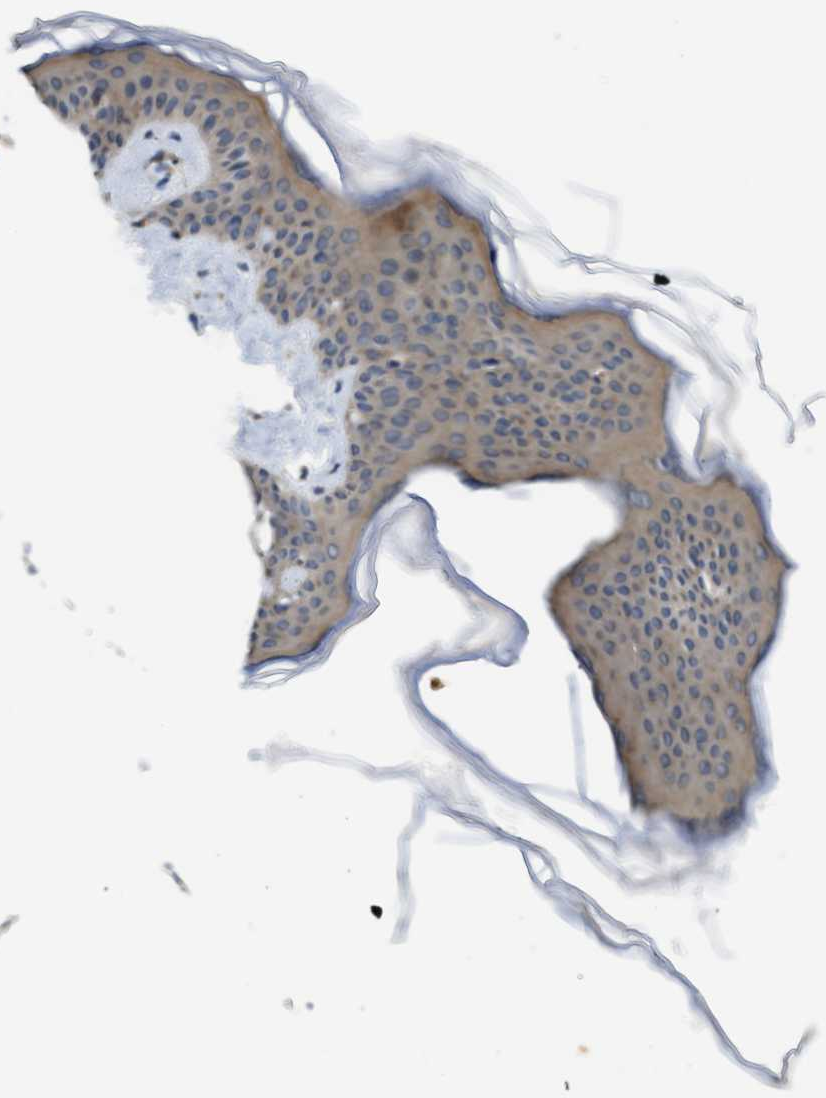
{"staining": {"intensity": "moderate", "quantity": ">75%", "location": "cytoplasmic/membranous"}, "tissue": "skin", "cell_type": "Fibroblasts", "image_type": "normal", "snomed": [{"axis": "morphology", "description": "Normal tissue, NOS"}, {"axis": "topography", "description": "Skin"}], "caption": "Approximately >75% of fibroblasts in normal human skin show moderate cytoplasmic/membranous protein positivity as visualized by brown immunohistochemical staining.", "gene": "PNPLA8", "patient": {"sex": "female", "age": 17}}